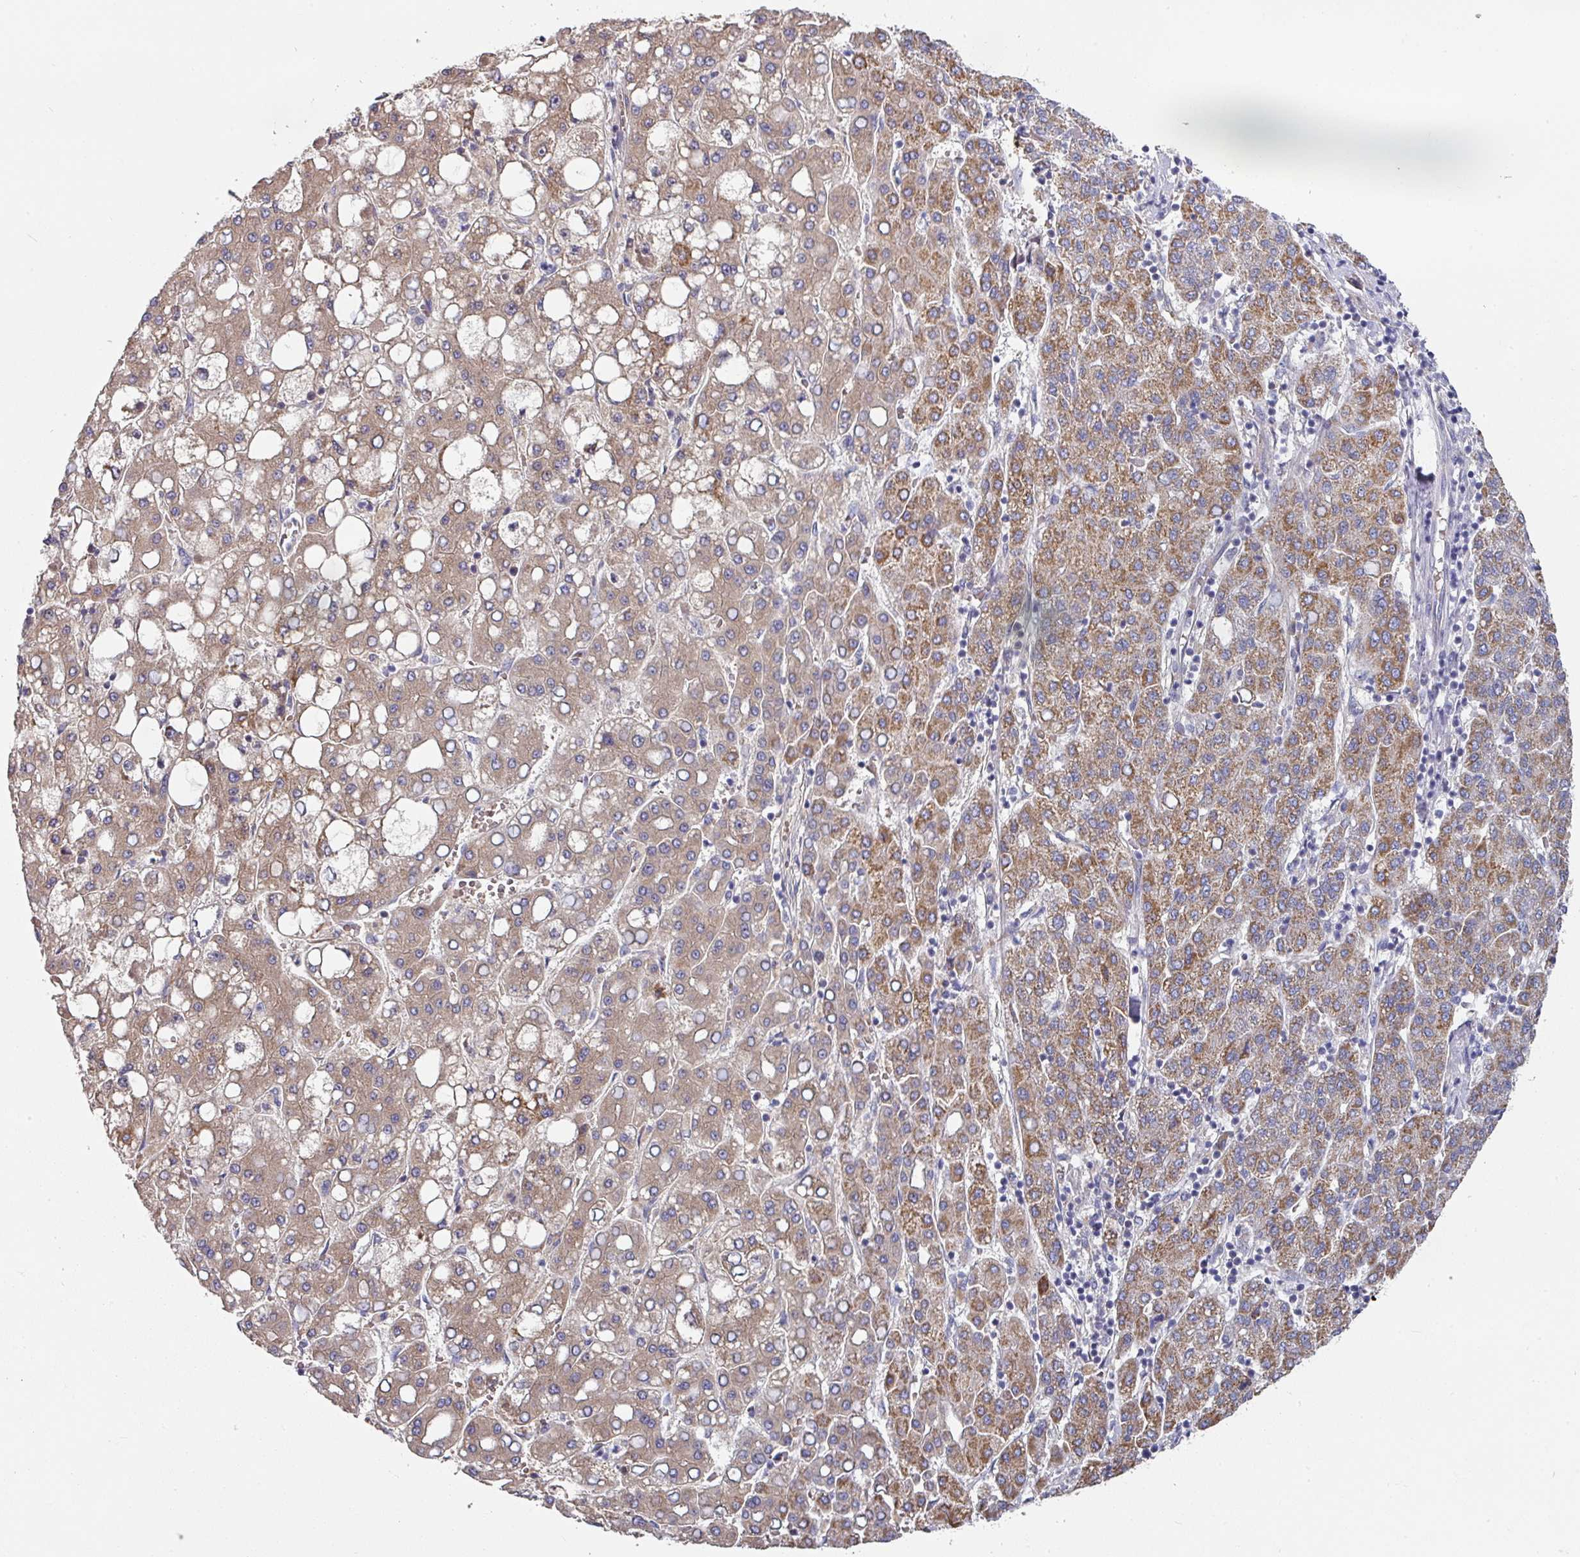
{"staining": {"intensity": "moderate", "quantity": ">75%", "location": "cytoplasmic/membranous"}, "tissue": "liver cancer", "cell_type": "Tumor cells", "image_type": "cancer", "snomed": [{"axis": "morphology", "description": "Carcinoma, Hepatocellular, NOS"}, {"axis": "topography", "description": "Liver"}], "caption": "Tumor cells reveal medium levels of moderate cytoplasmic/membranous staining in about >75% of cells in human liver cancer.", "gene": "PYROXD2", "patient": {"sex": "male", "age": 65}}